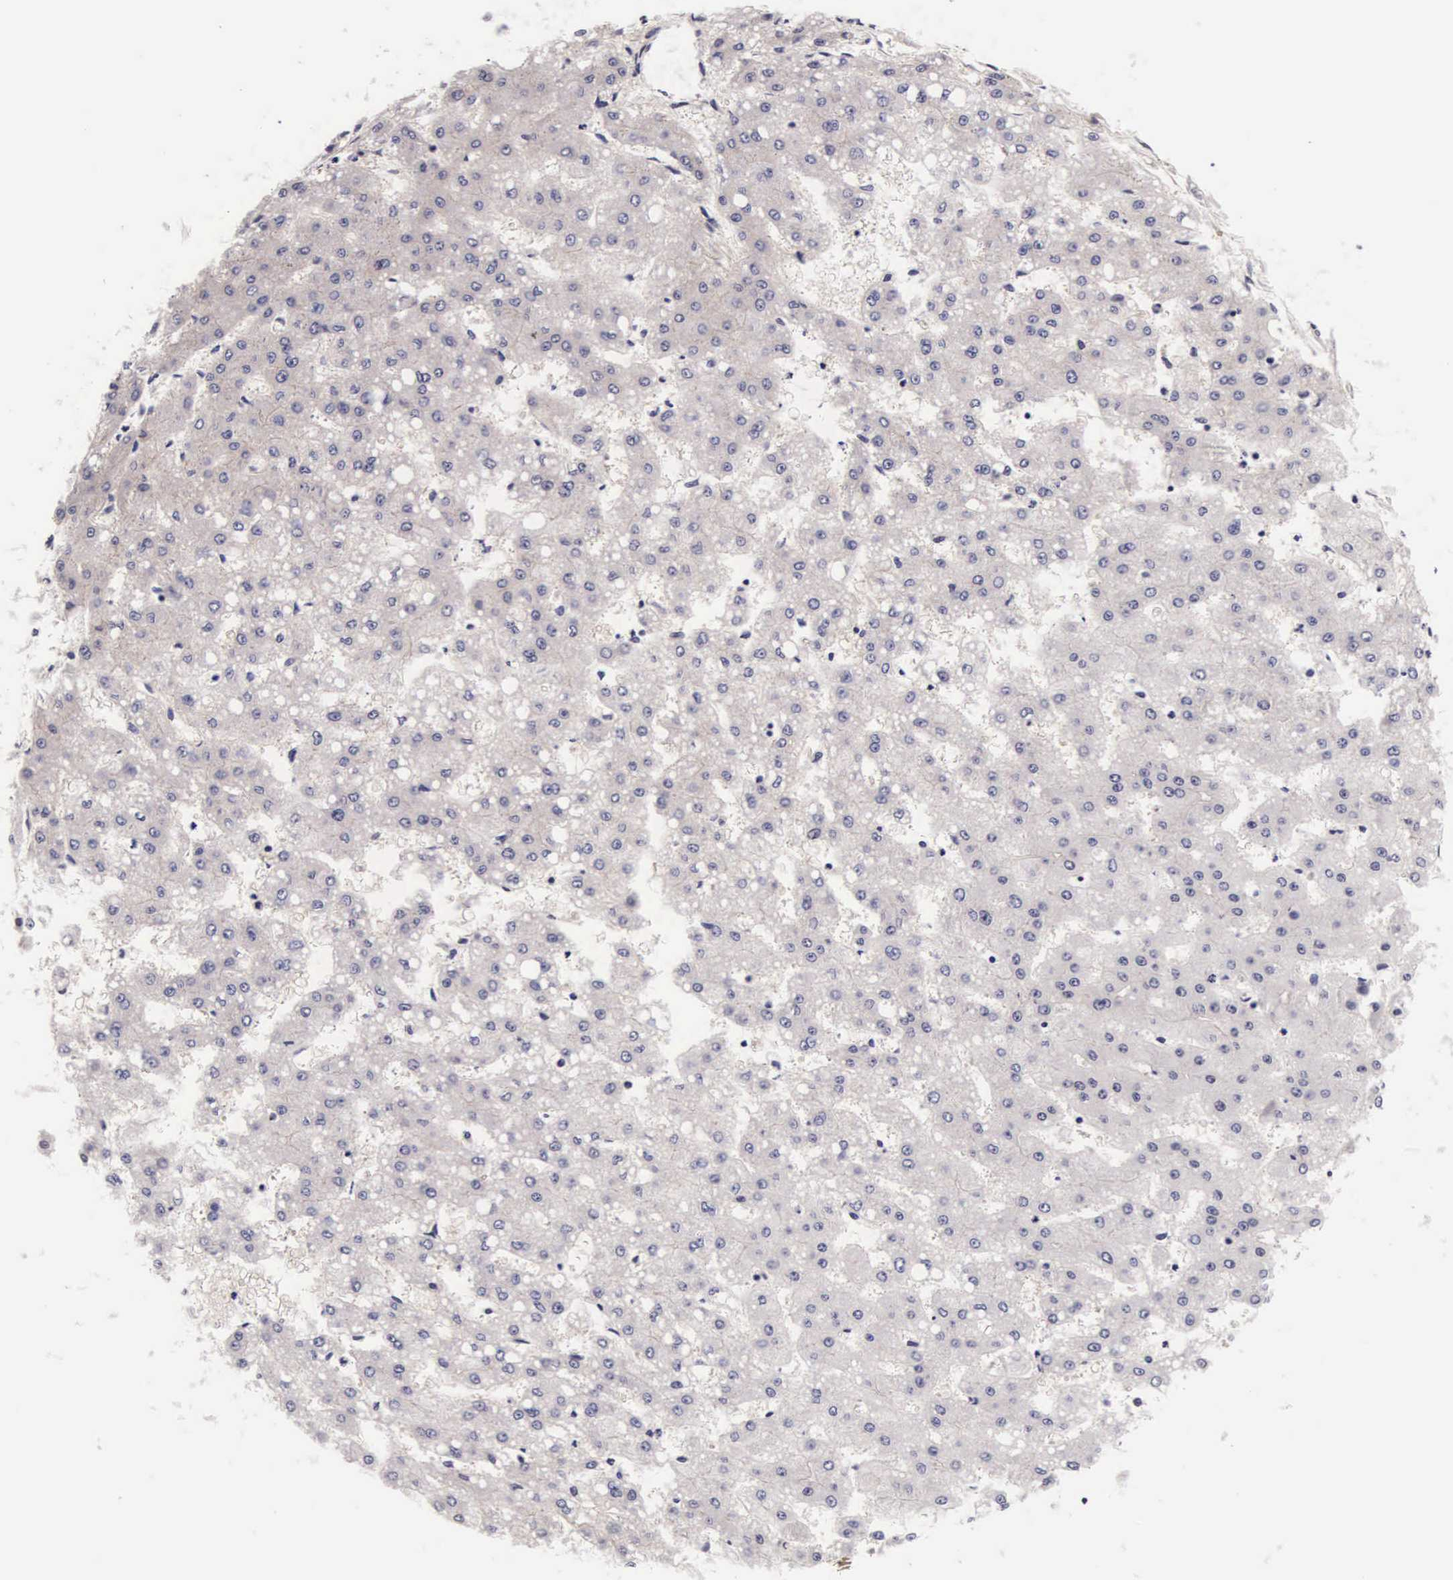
{"staining": {"intensity": "negative", "quantity": "none", "location": "none"}, "tissue": "liver cancer", "cell_type": "Tumor cells", "image_type": "cancer", "snomed": [{"axis": "morphology", "description": "Carcinoma, Hepatocellular, NOS"}, {"axis": "topography", "description": "Liver"}], "caption": "A histopathology image of human hepatocellular carcinoma (liver) is negative for staining in tumor cells.", "gene": "PHETA2", "patient": {"sex": "female", "age": 52}}